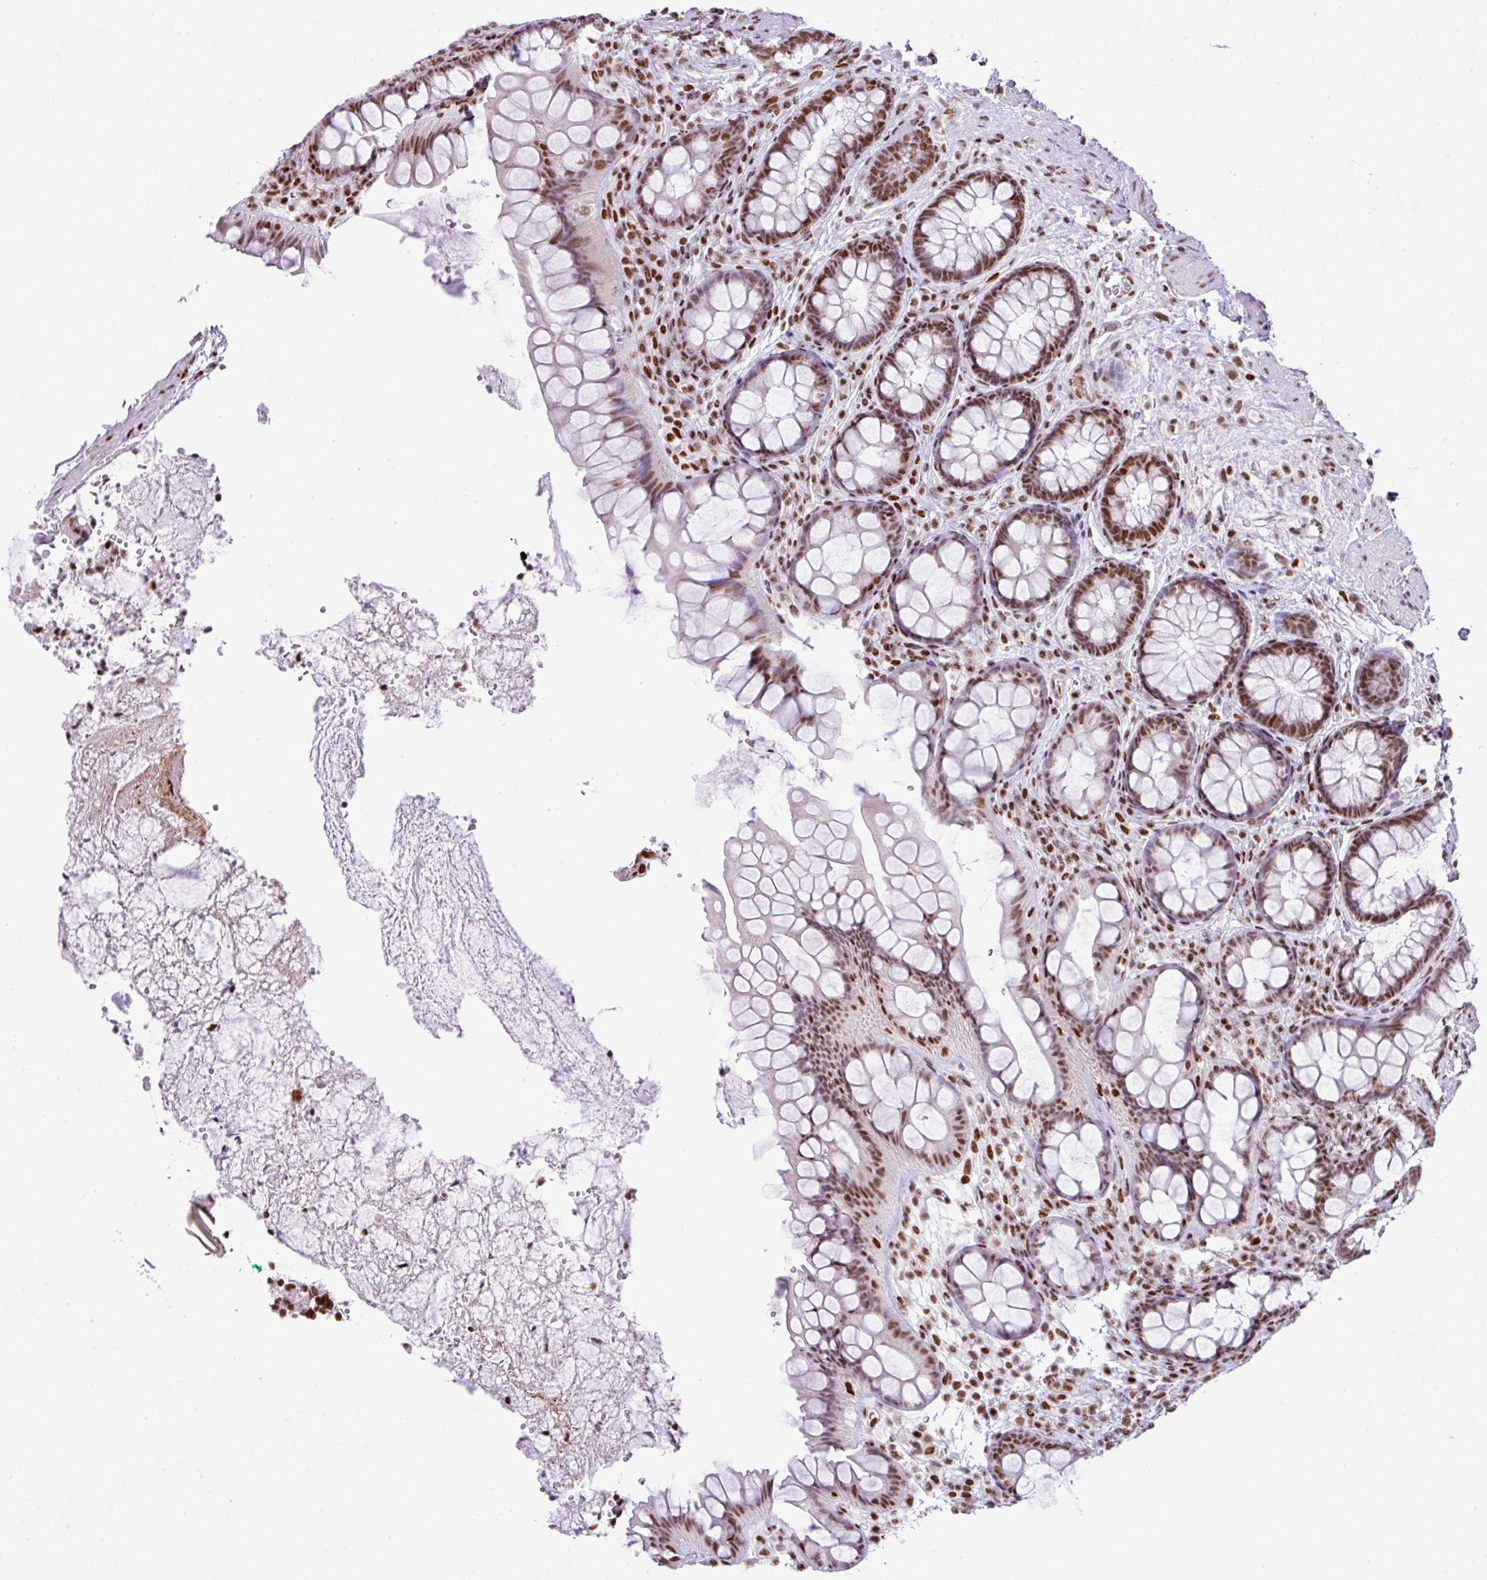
{"staining": {"intensity": "moderate", "quantity": ">75%", "location": "nuclear"}, "tissue": "rectum", "cell_type": "Glandular cells", "image_type": "normal", "snomed": [{"axis": "morphology", "description": "Normal tissue, NOS"}, {"axis": "topography", "description": "Rectum"}, {"axis": "topography", "description": "Peripheral nerve tissue"}], "caption": "Moderate nuclear positivity for a protein is seen in about >75% of glandular cells of unremarkable rectum using IHC.", "gene": "RARG", "patient": {"sex": "female", "age": 69}}